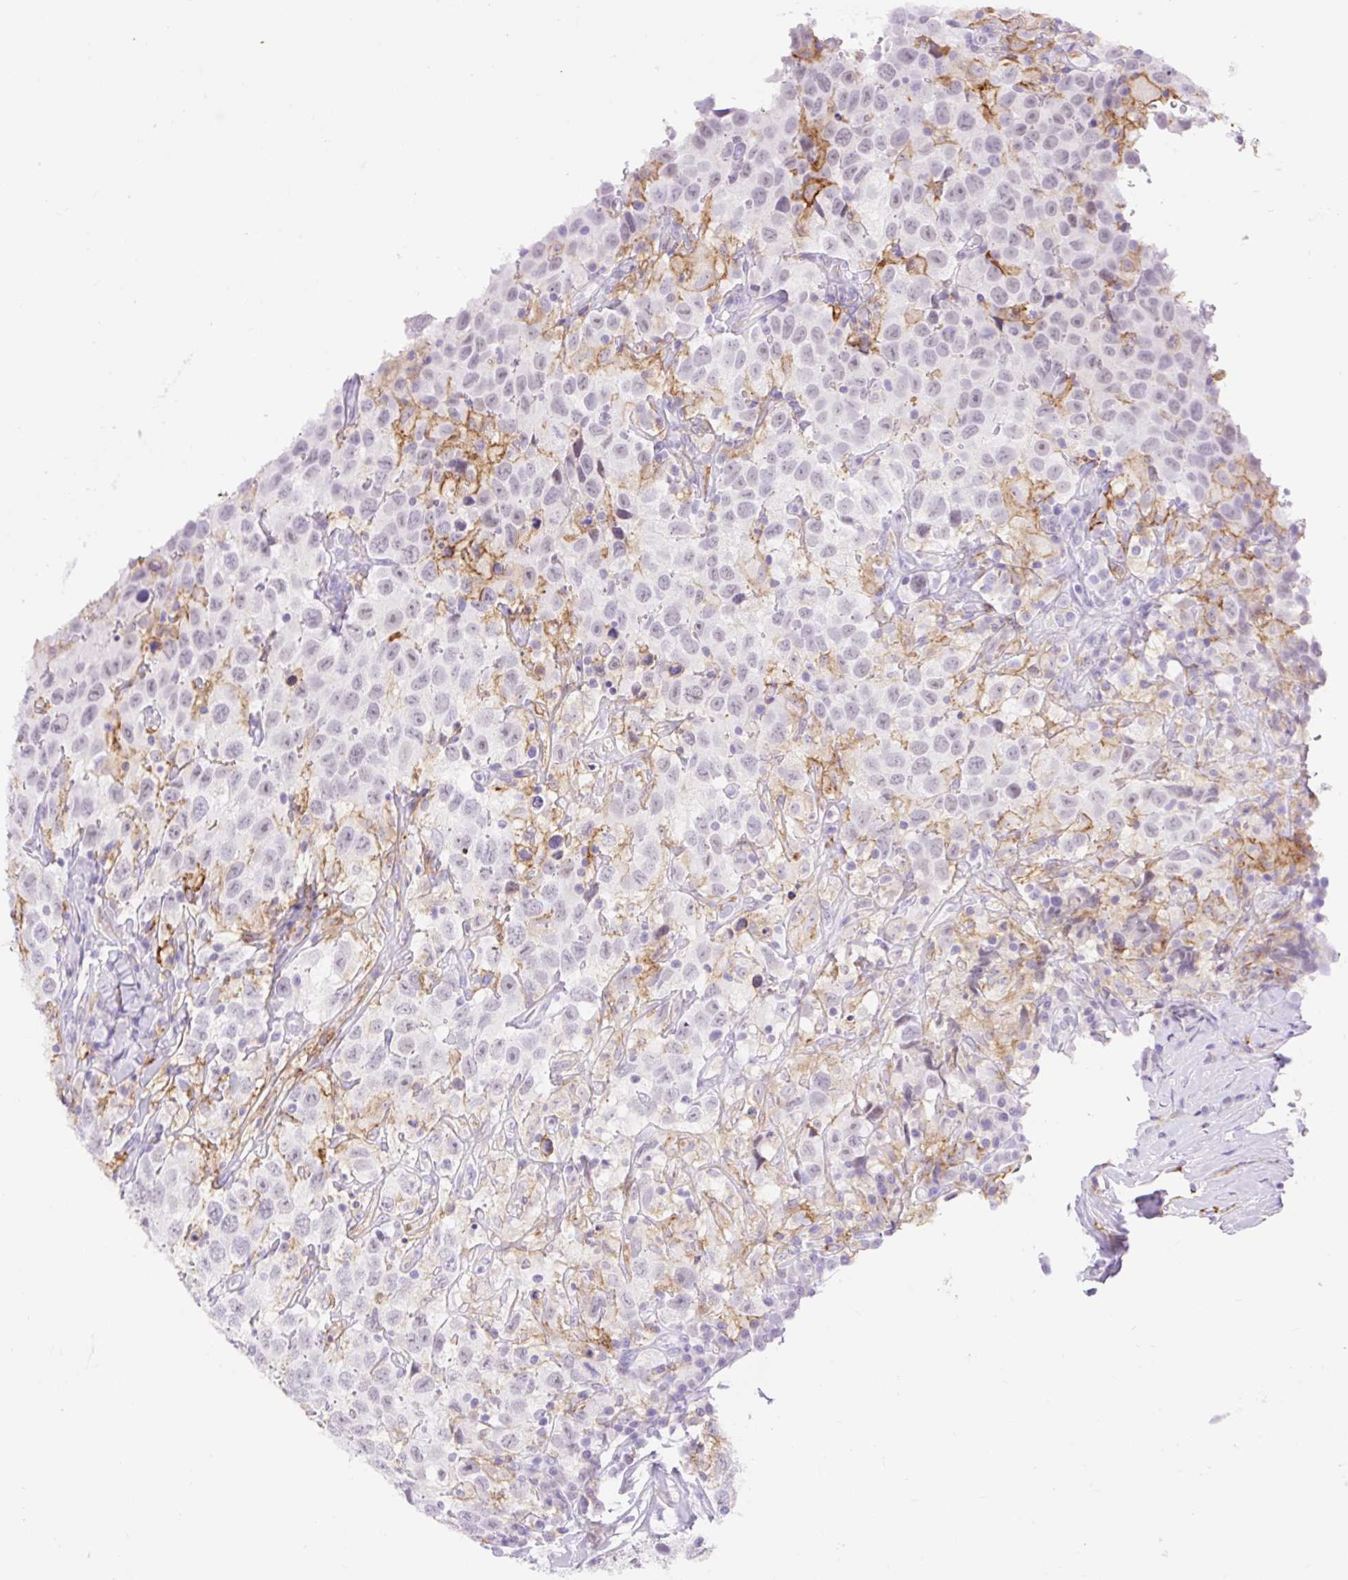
{"staining": {"intensity": "negative", "quantity": "none", "location": "none"}, "tissue": "testis cancer", "cell_type": "Tumor cells", "image_type": "cancer", "snomed": [{"axis": "morphology", "description": "Seminoma, NOS"}, {"axis": "topography", "description": "Testis"}], "caption": "DAB immunohistochemical staining of testis seminoma demonstrates no significant expression in tumor cells.", "gene": "SIGLEC1", "patient": {"sex": "male", "age": 41}}